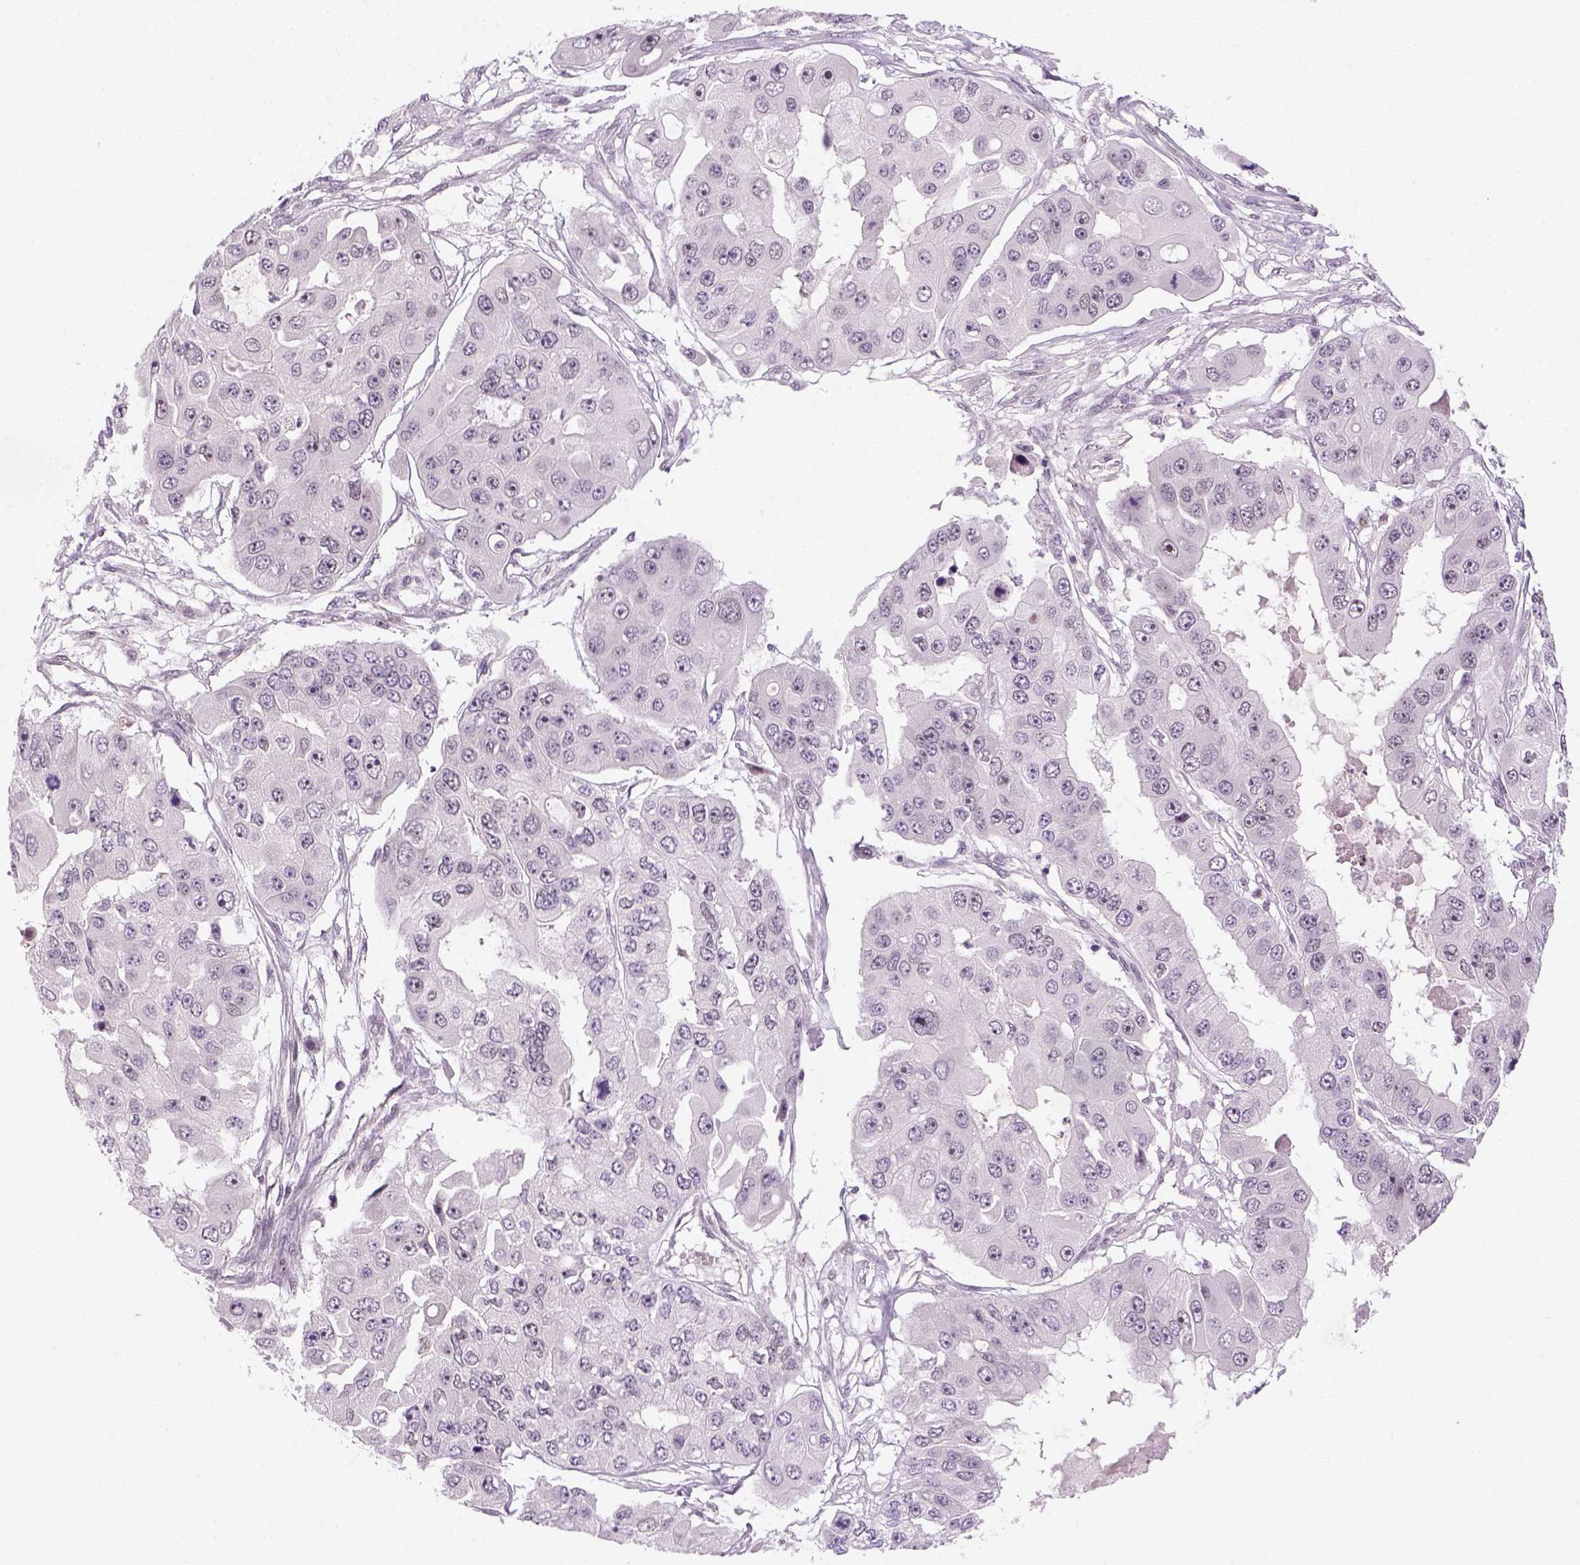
{"staining": {"intensity": "negative", "quantity": "none", "location": "none"}, "tissue": "ovarian cancer", "cell_type": "Tumor cells", "image_type": "cancer", "snomed": [{"axis": "morphology", "description": "Cystadenocarcinoma, serous, NOS"}, {"axis": "topography", "description": "Ovary"}], "caption": "High power microscopy micrograph of an IHC photomicrograph of serous cystadenocarcinoma (ovarian), revealing no significant staining in tumor cells. (DAB immunohistochemistry (IHC) visualized using brightfield microscopy, high magnification).", "gene": "MAGEB3", "patient": {"sex": "female", "age": 56}}